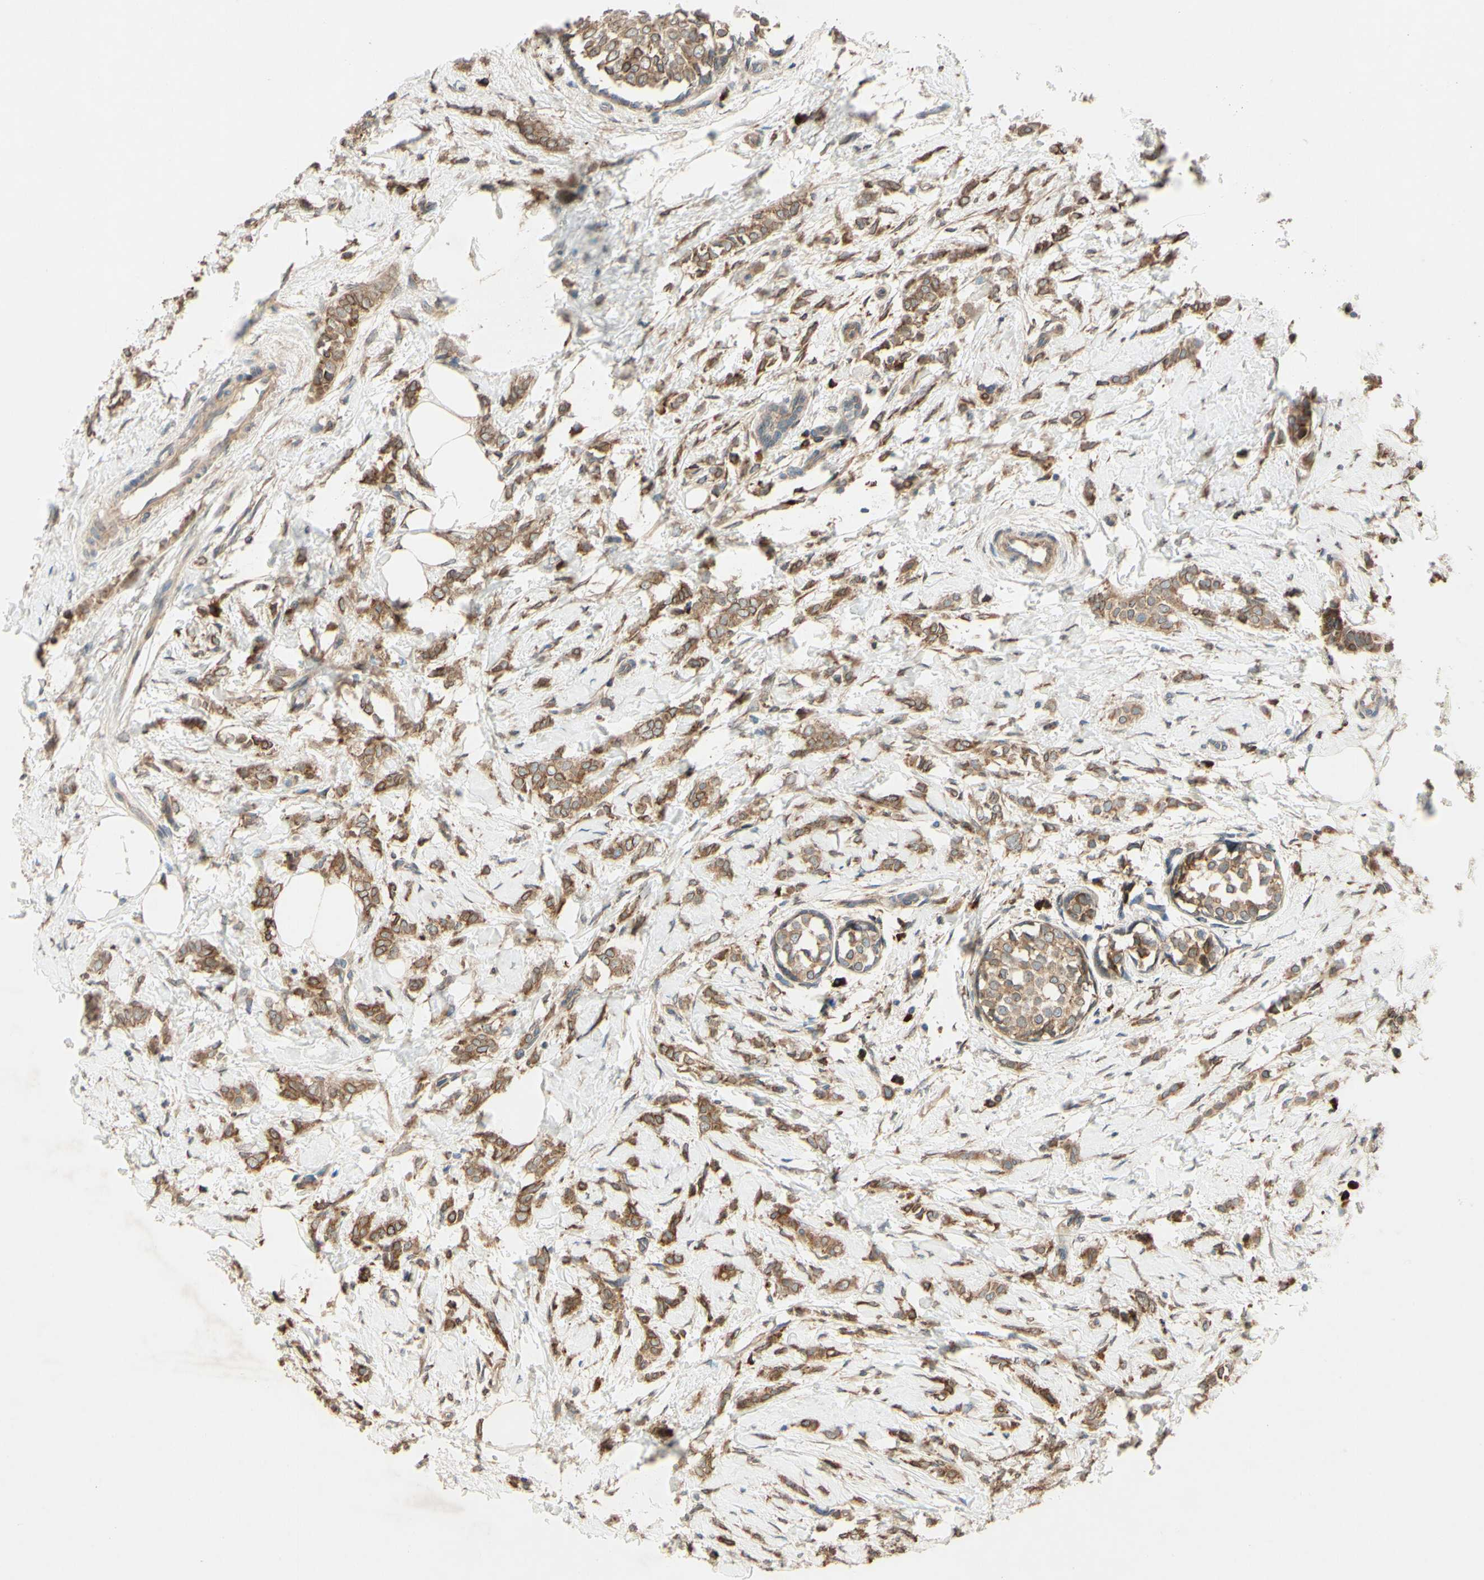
{"staining": {"intensity": "moderate", "quantity": ">75%", "location": "cytoplasmic/membranous,nuclear"}, "tissue": "breast cancer", "cell_type": "Tumor cells", "image_type": "cancer", "snomed": [{"axis": "morphology", "description": "Lobular carcinoma, in situ"}, {"axis": "morphology", "description": "Lobular carcinoma"}, {"axis": "topography", "description": "Breast"}], "caption": "Immunohistochemical staining of human lobular carcinoma in situ (breast) exhibits medium levels of moderate cytoplasmic/membranous and nuclear staining in approximately >75% of tumor cells. (Brightfield microscopy of DAB IHC at high magnification).", "gene": "PTPRU", "patient": {"sex": "female", "age": 41}}